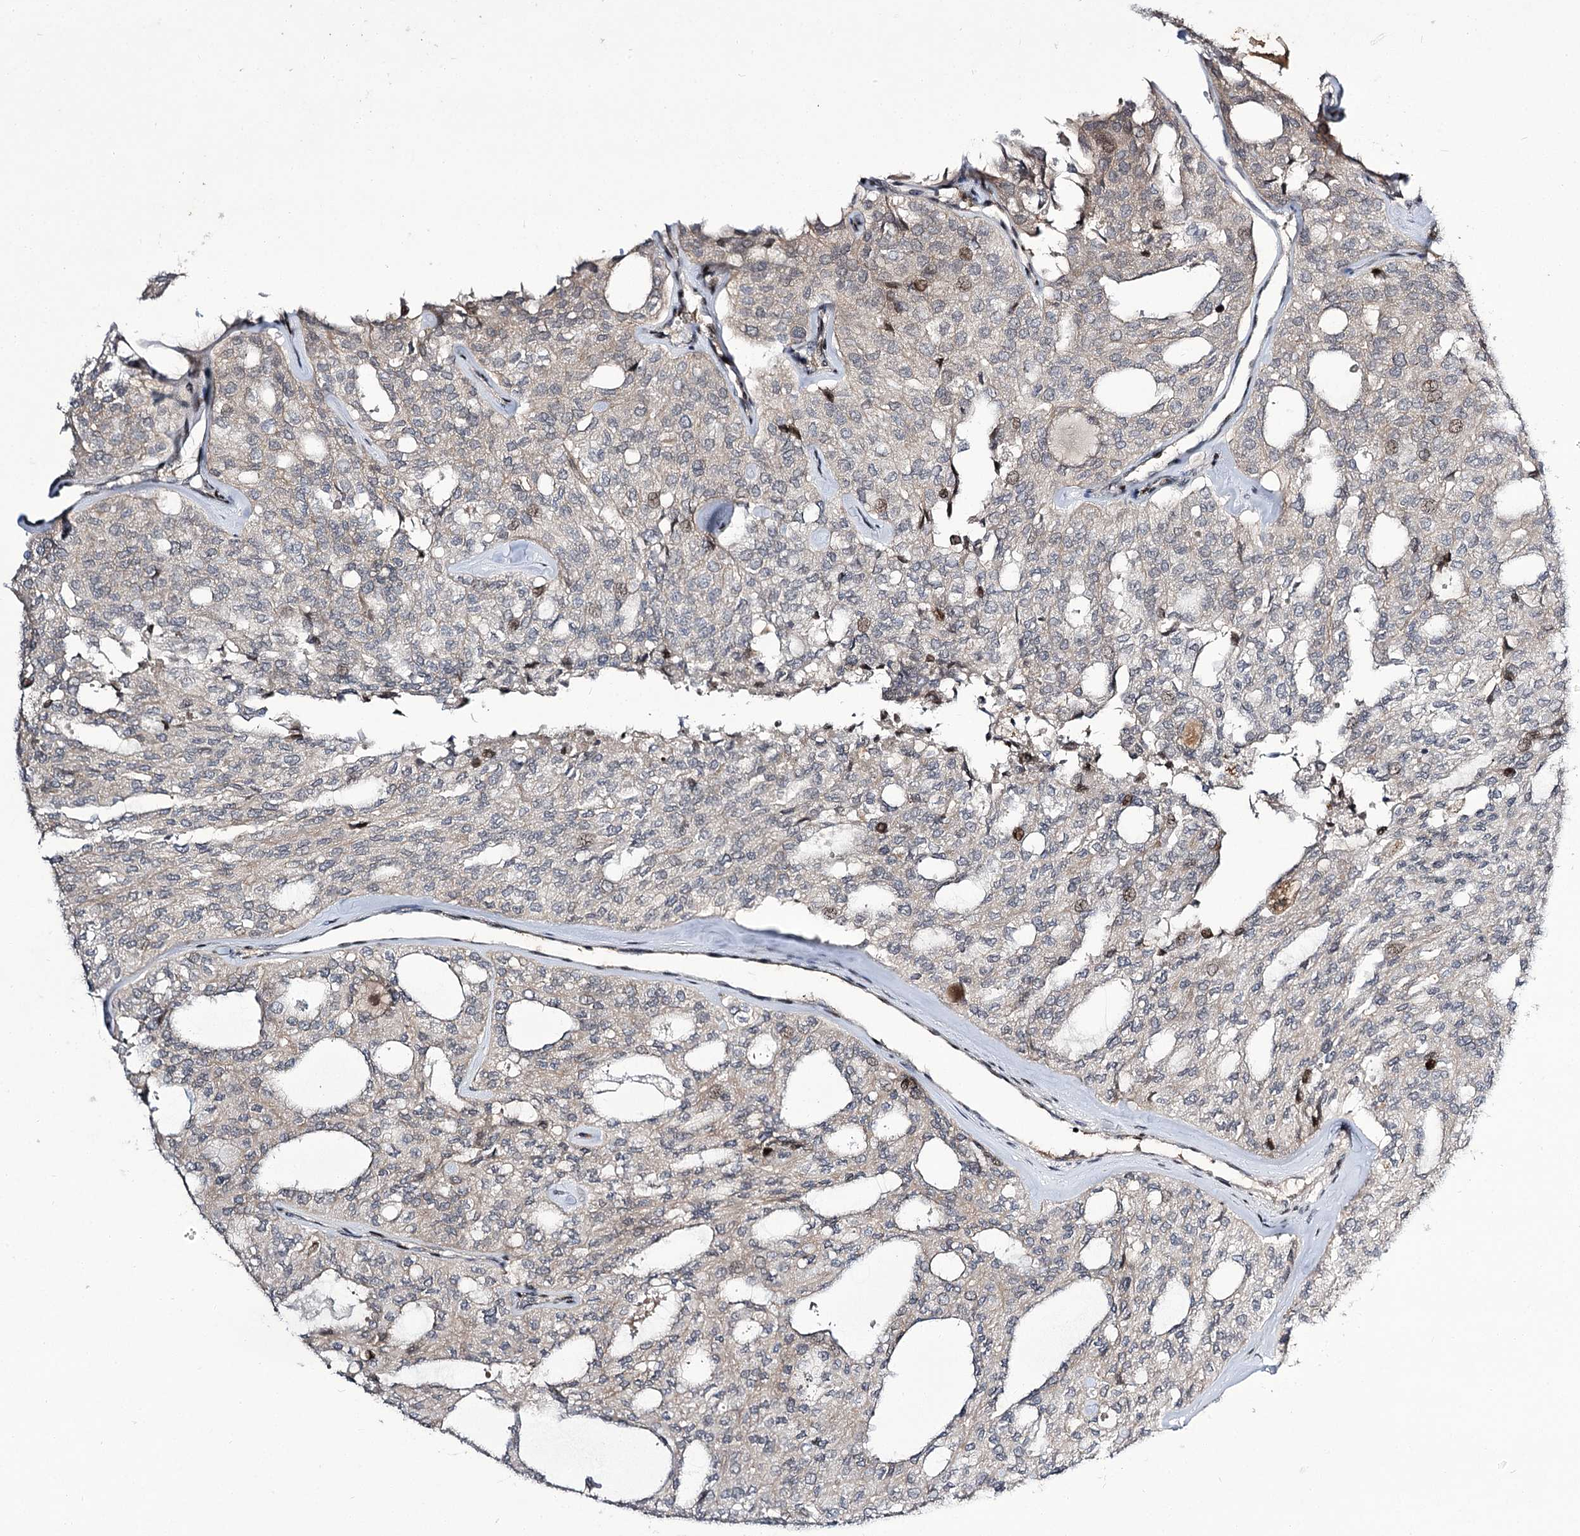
{"staining": {"intensity": "negative", "quantity": "none", "location": "none"}, "tissue": "thyroid cancer", "cell_type": "Tumor cells", "image_type": "cancer", "snomed": [{"axis": "morphology", "description": "Follicular adenoma carcinoma, NOS"}, {"axis": "topography", "description": "Thyroid gland"}], "caption": "Immunohistochemistry (IHC) photomicrograph of neoplastic tissue: human thyroid cancer (follicular adenoma carcinoma) stained with DAB (3,3'-diaminobenzidine) reveals no significant protein expression in tumor cells. (DAB (3,3'-diaminobenzidine) immunohistochemistry (IHC) with hematoxylin counter stain).", "gene": "ITFG2", "patient": {"sex": "male", "age": 75}}